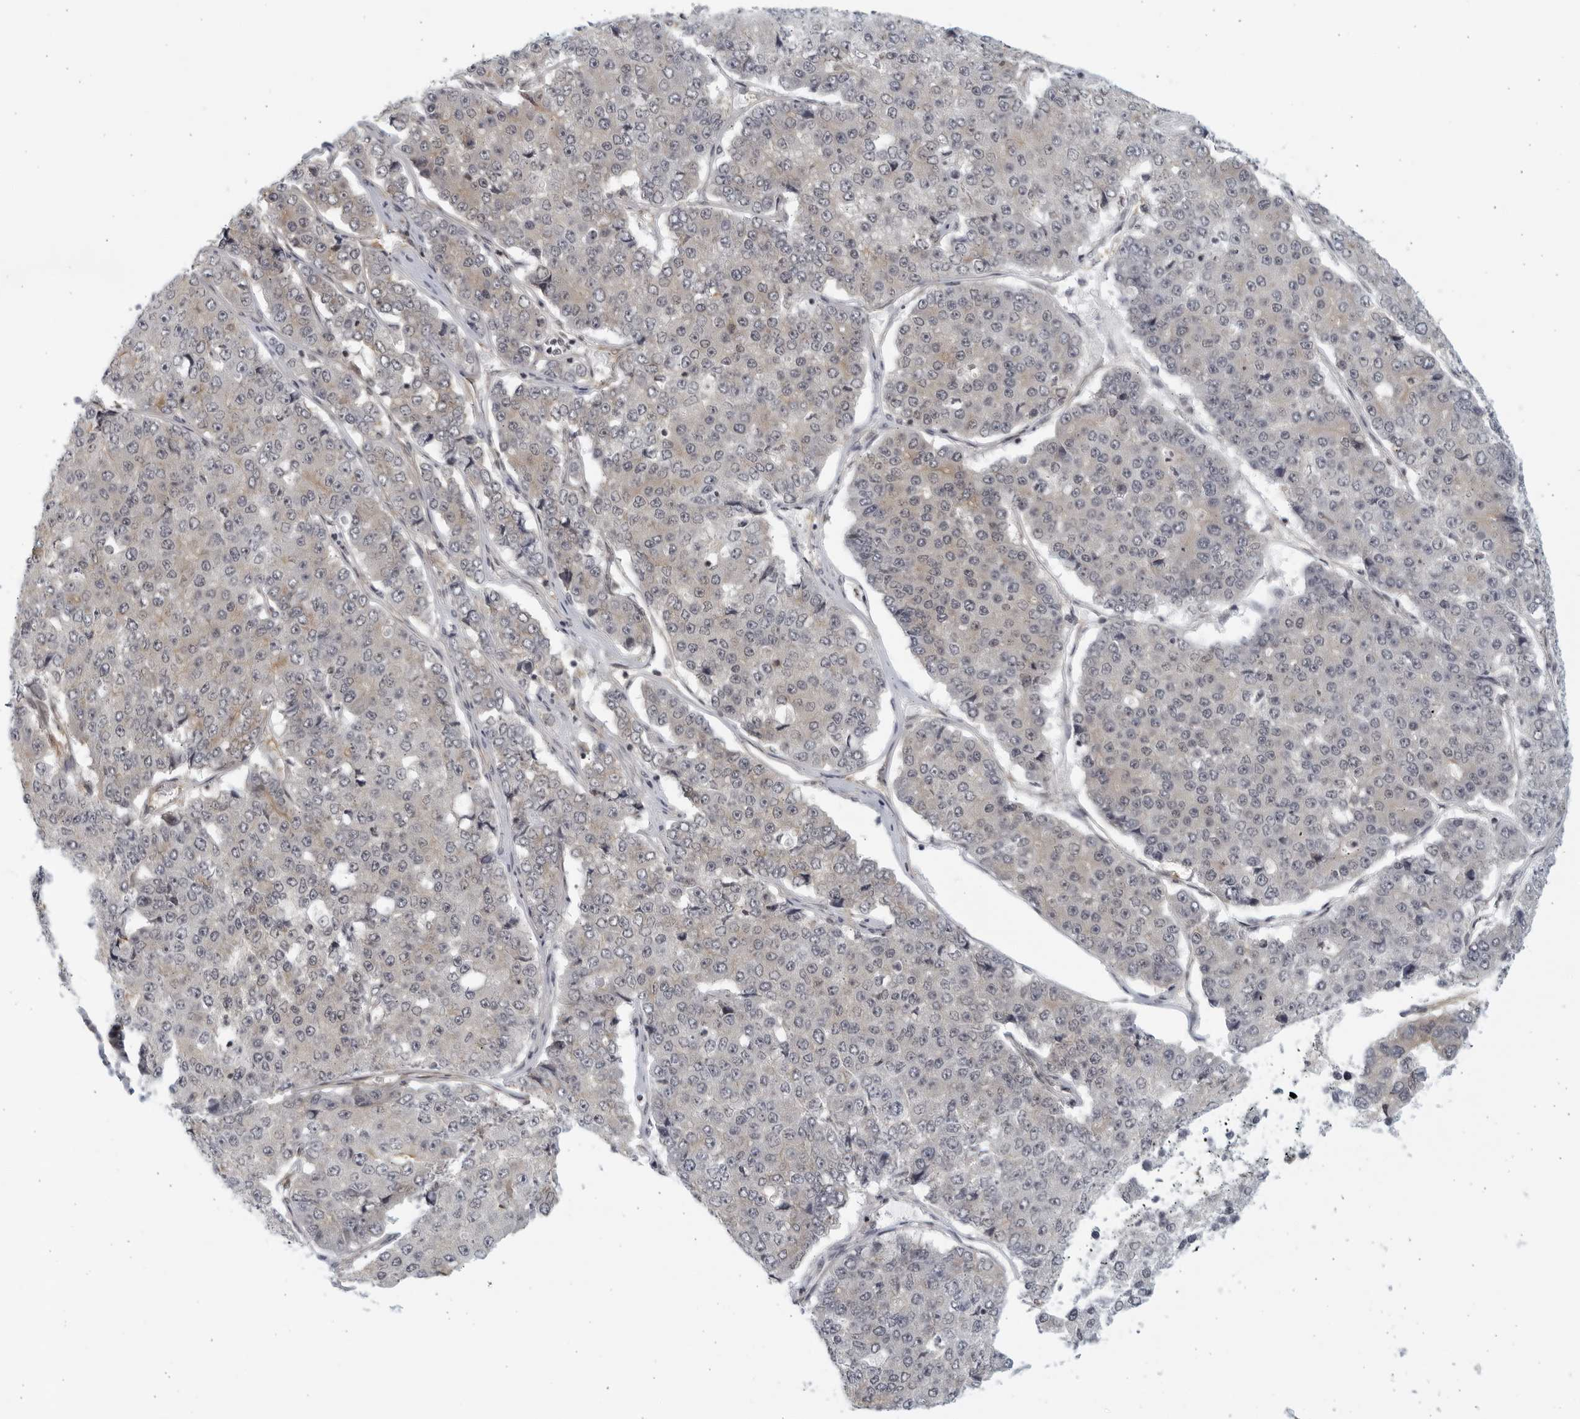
{"staining": {"intensity": "weak", "quantity": "<25%", "location": "cytoplasmic/membranous"}, "tissue": "pancreatic cancer", "cell_type": "Tumor cells", "image_type": "cancer", "snomed": [{"axis": "morphology", "description": "Adenocarcinoma, NOS"}, {"axis": "topography", "description": "Pancreas"}], "caption": "Tumor cells show no significant protein staining in pancreatic adenocarcinoma. The staining is performed using DAB (3,3'-diaminobenzidine) brown chromogen with nuclei counter-stained in using hematoxylin.", "gene": "SERTAD4", "patient": {"sex": "male", "age": 50}}